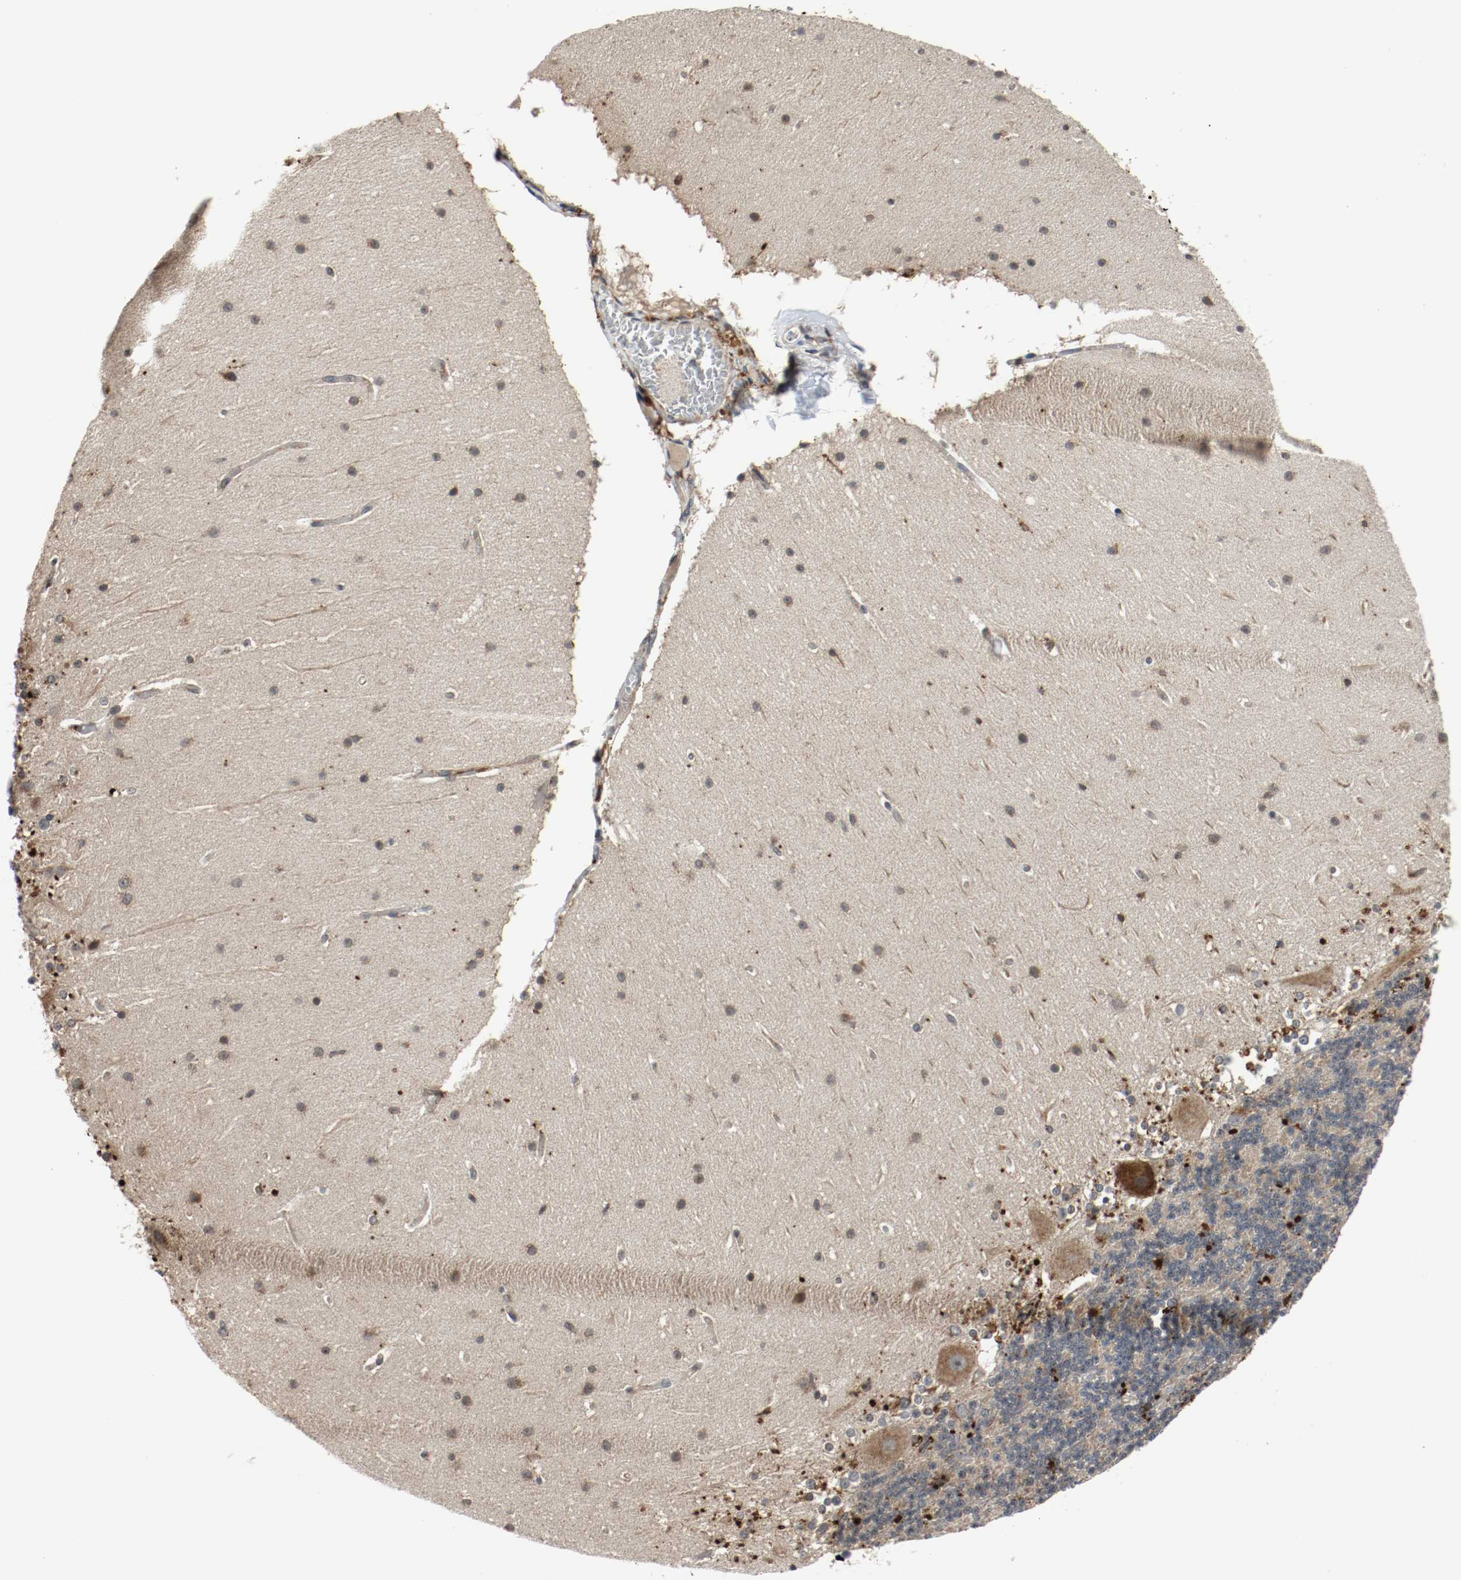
{"staining": {"intensity": "strong", "quantity": "<25%", "location": "cytoplasmic/membranous"}, "tissue": "cerebellum", "cell_type": "Cells in granular layer", "image_type": "normal", "snomed": [{"axis": "morphology", "description": "Normal tissue, NOS"}, {"axis": "topography", "description": "Cerebellum"}], "caption": "Benign cerebellum displays strong cytoplasmic/membranous staining in about <25% of cells in granular layer (DAB IHC, brown staining for protein, blue staining for nuclei)..", "gene": "LAMP2", "patient": {"sex": "female", "age": 19}}